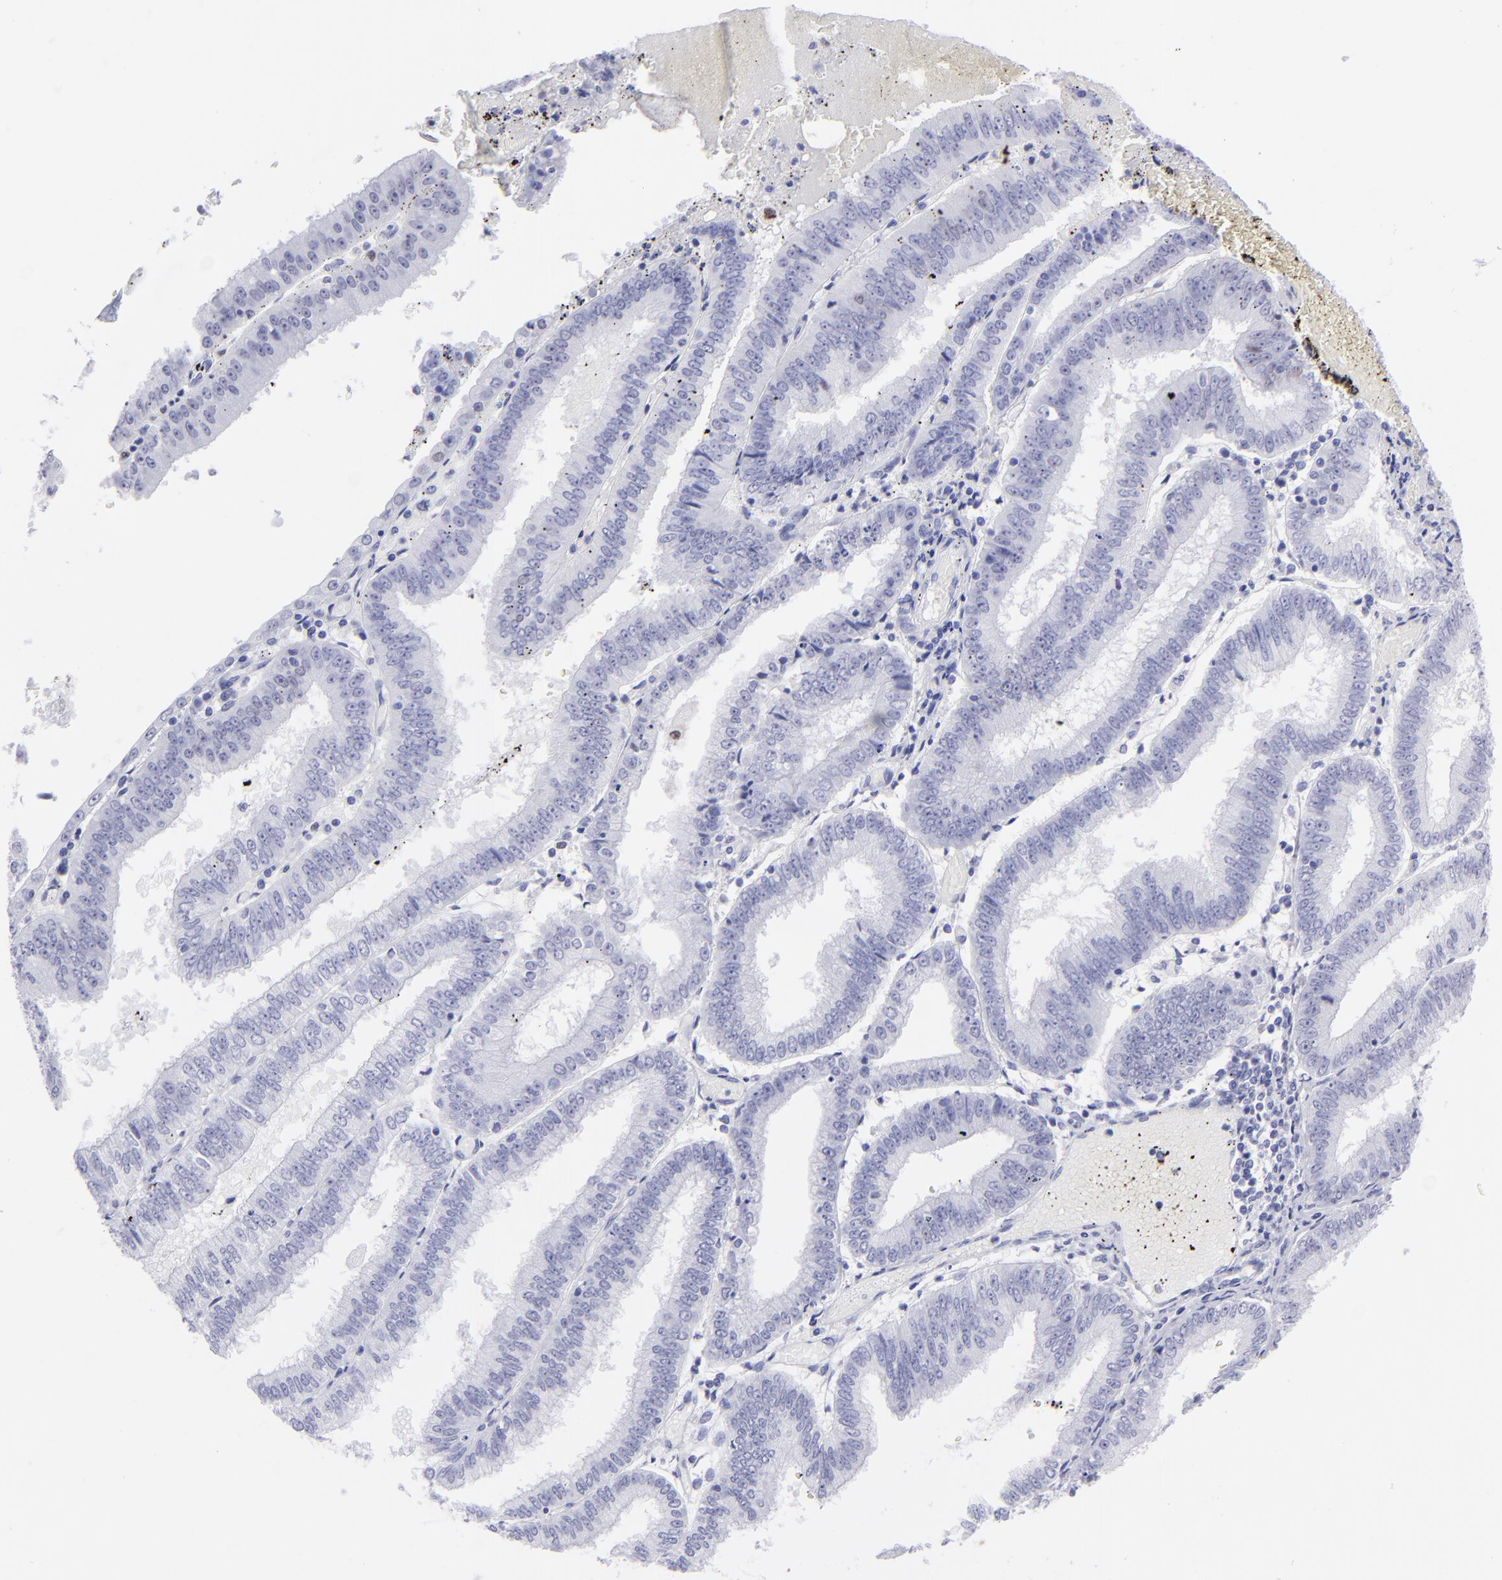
{"staining": {"intensity": "negative", "quantity": "none", "location": "none"}, "tissue": "endometrial cancer", "cell_type": "Tumor cells", "image_type": "cancer", "snomed": [{"axis": "morphology", "description": "Adenocarcinoma, NOS"}, {"axis": "topography", "description": "Endometrium"}], "caption": "Immunohistochemical staining of endometrial adenocarcinoma shows no significant staining in tumor cells.", "gene": "MITF", "patient": {"sex": "female", "age": 66}}